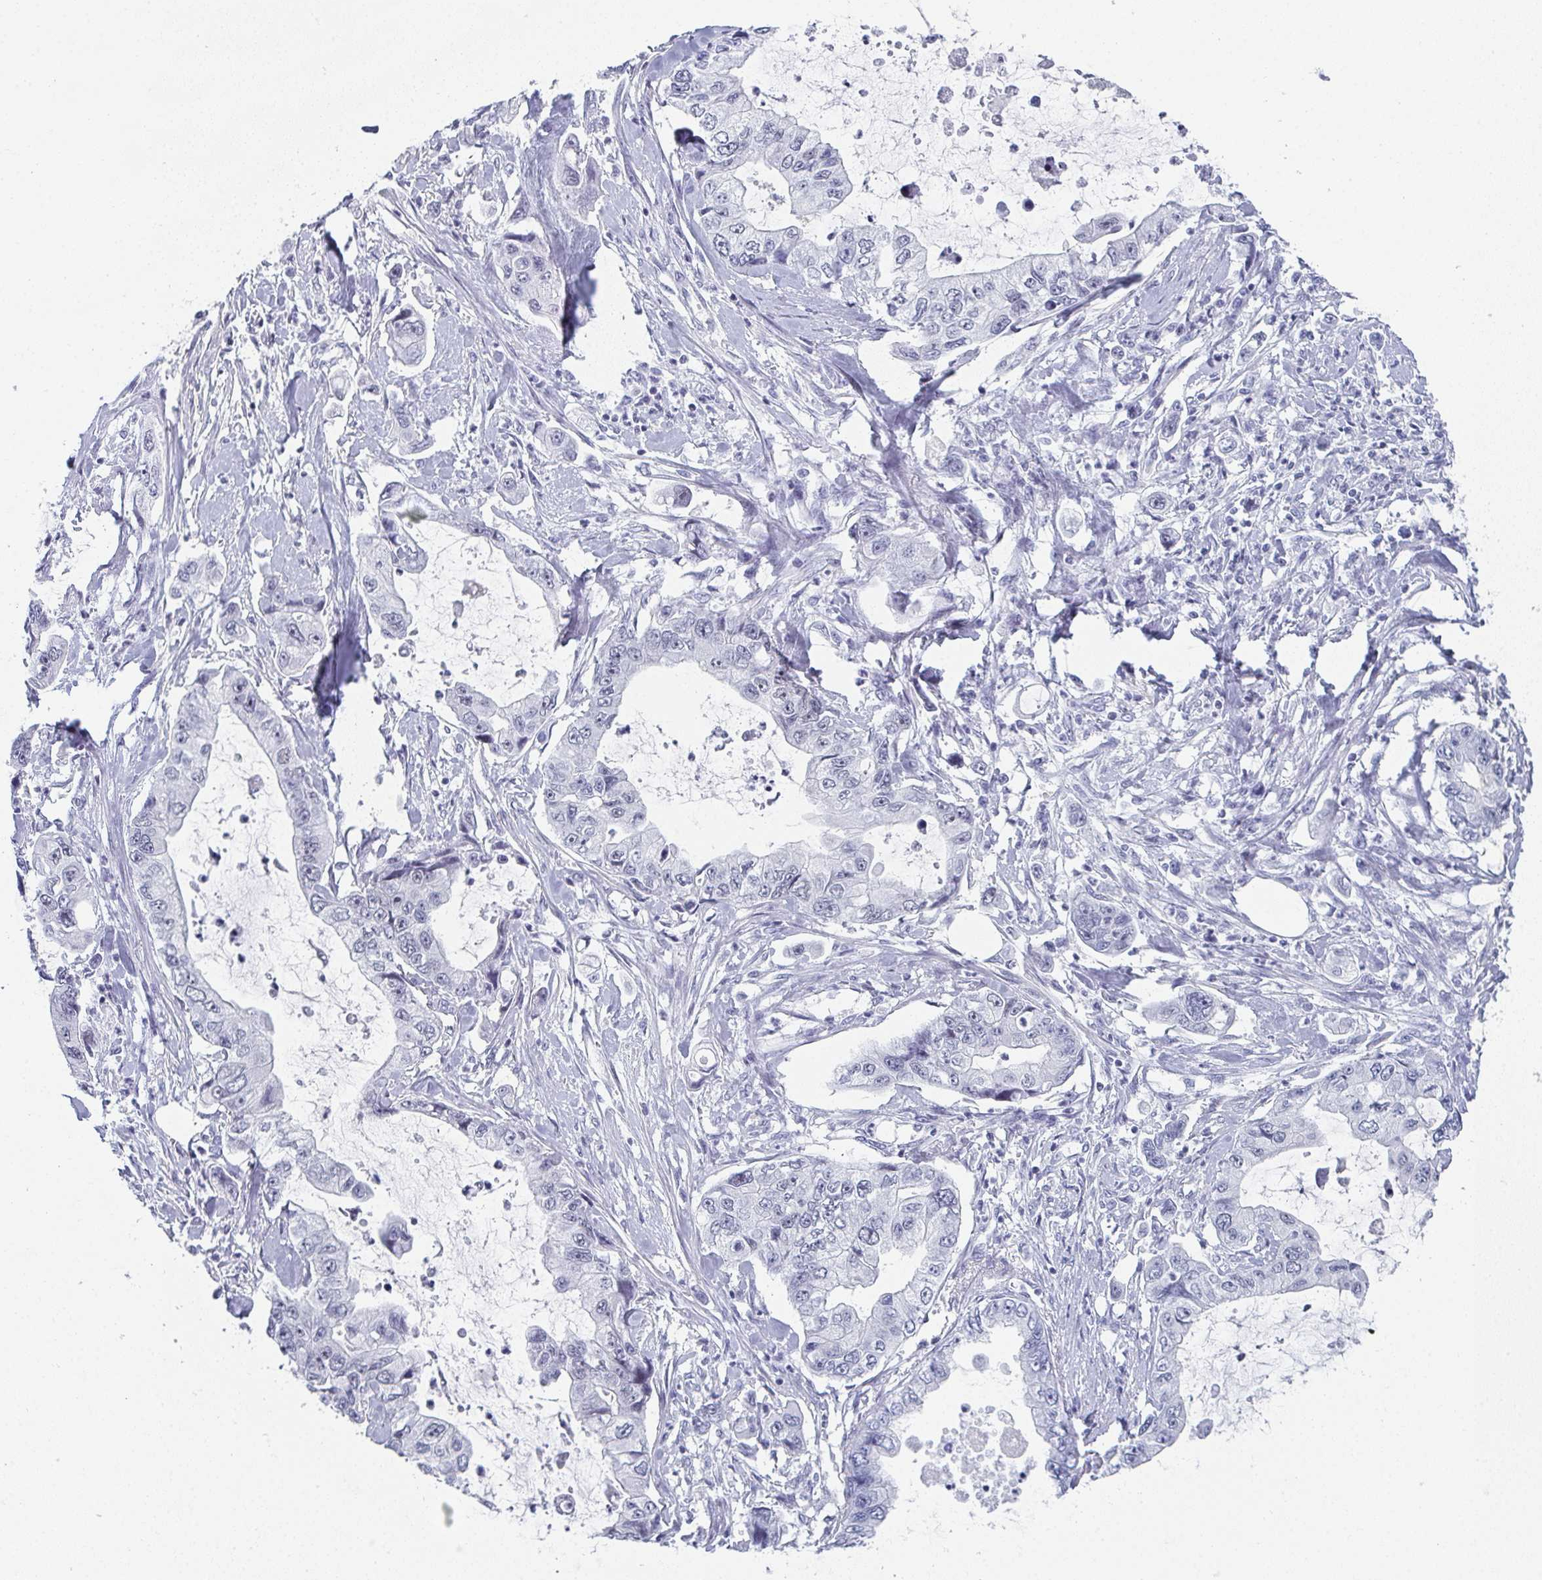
{"staining": {"intensity": "negative", "quantity": "none", "location": "none"}, "tissue": "stomach cancer", "cell_type": "Tumor cells", "image_type": "cancer", "snomed": [{"axis": "morphology", "description": "Adenocarcinoma, NOS"}, {"axis": "topography", "description": "Pancreas"}, {"axis": "topography", "description": "Stomach, upper"}, {"axis": "topography", "description": "Stomach"}], "caption": "This is a image of immunohistochemistry (IHC) staining of stomach cancer, which shows no positivity in tumor cells.", "gene": "PYCR3", "patient": {"sex": "male", "age": 77}}